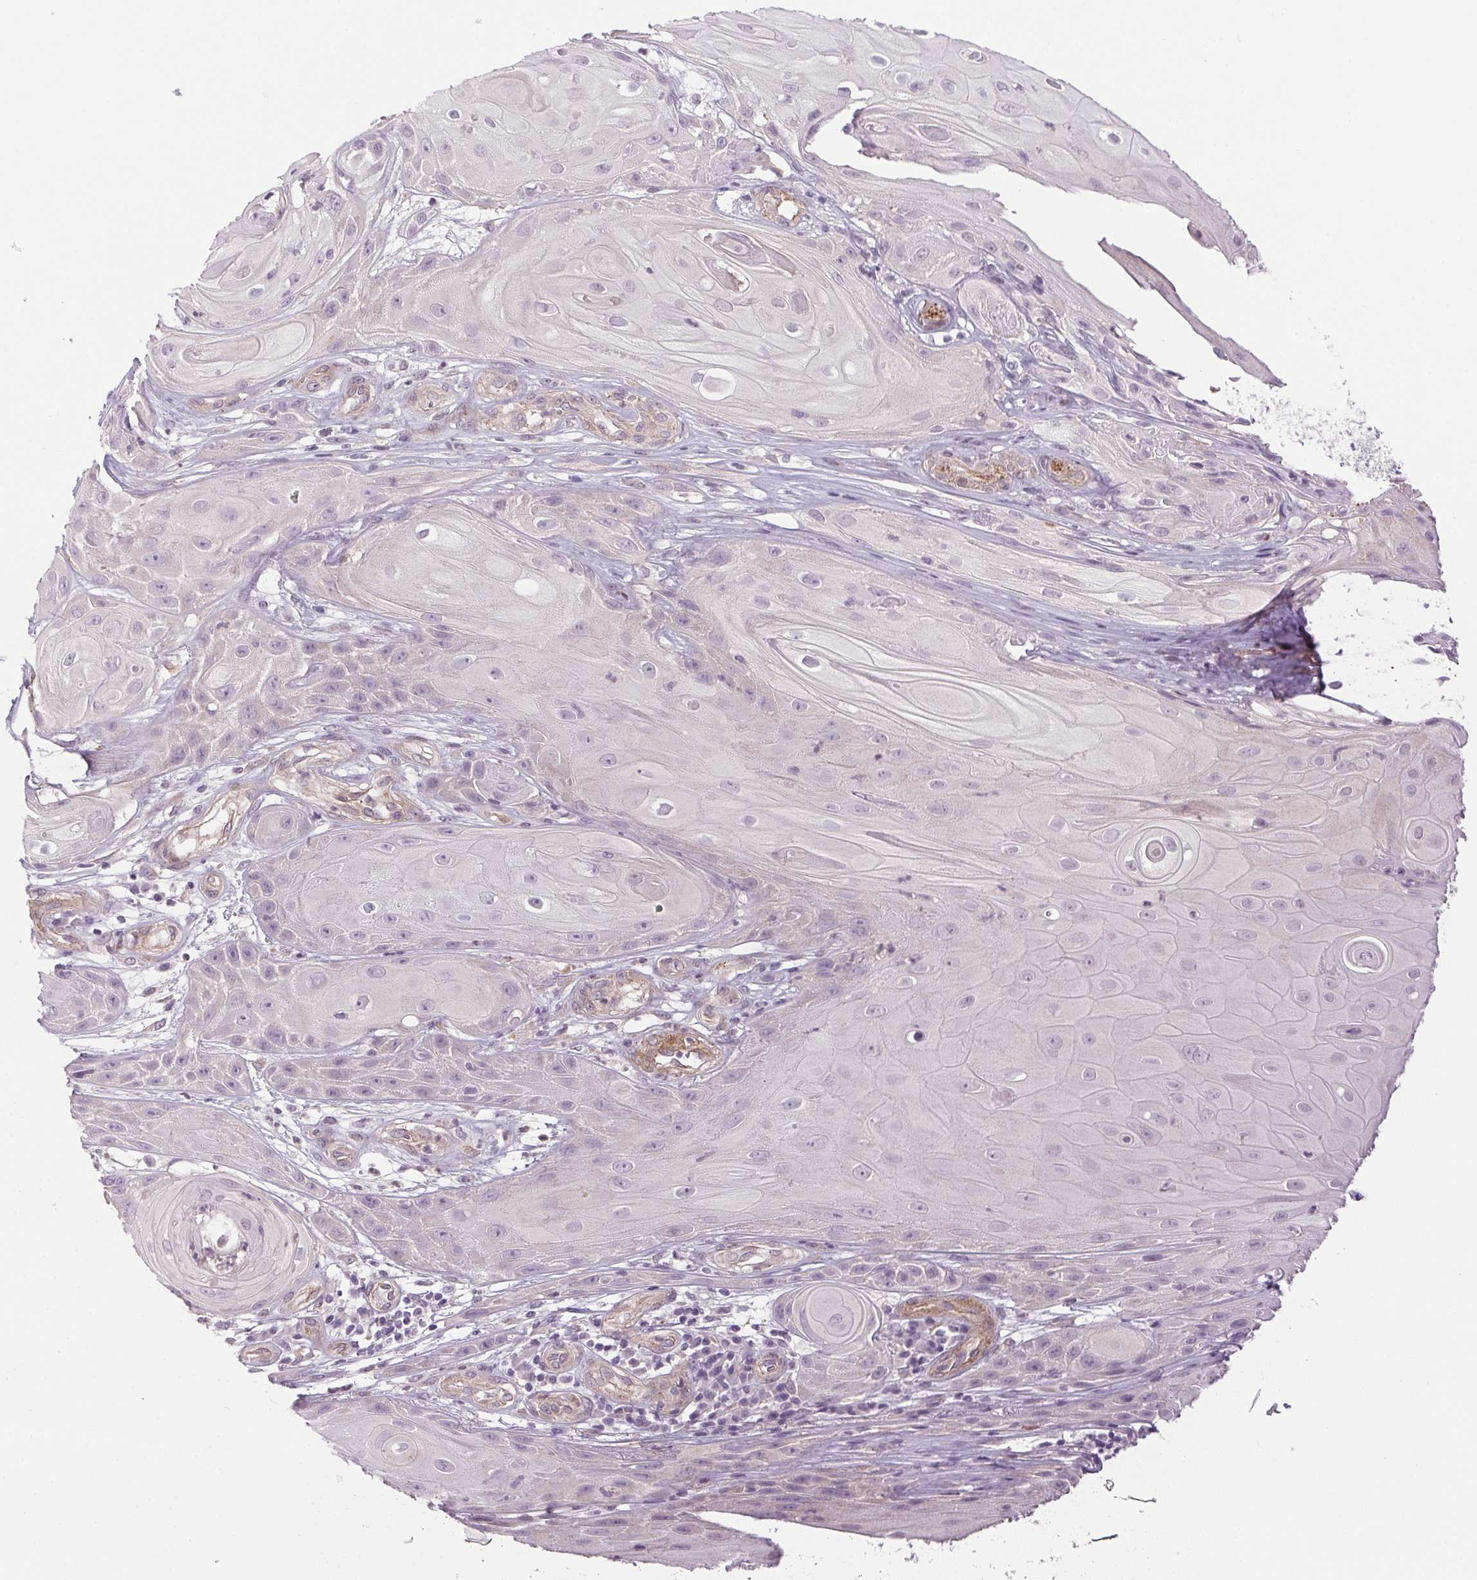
{"staining": {"intensity": "negative", "quantity": "none", "location": "none"}, "tissue": "skin cancer", "cell_type": "Tumor cells", "image_type": "cancer", "snomed": [{"axis": "morphology", "description": "Squamous cell carcinoma, NOS"}, {"axis": "topography", "description": "Skin"}], "caption": "Photomicrograph shows no protein positivity in tumor cells of skin cancer (squamous cell carcinoma) tissue.", "gene": "PRL", "patient": {"sex": "male", "age": 62}}